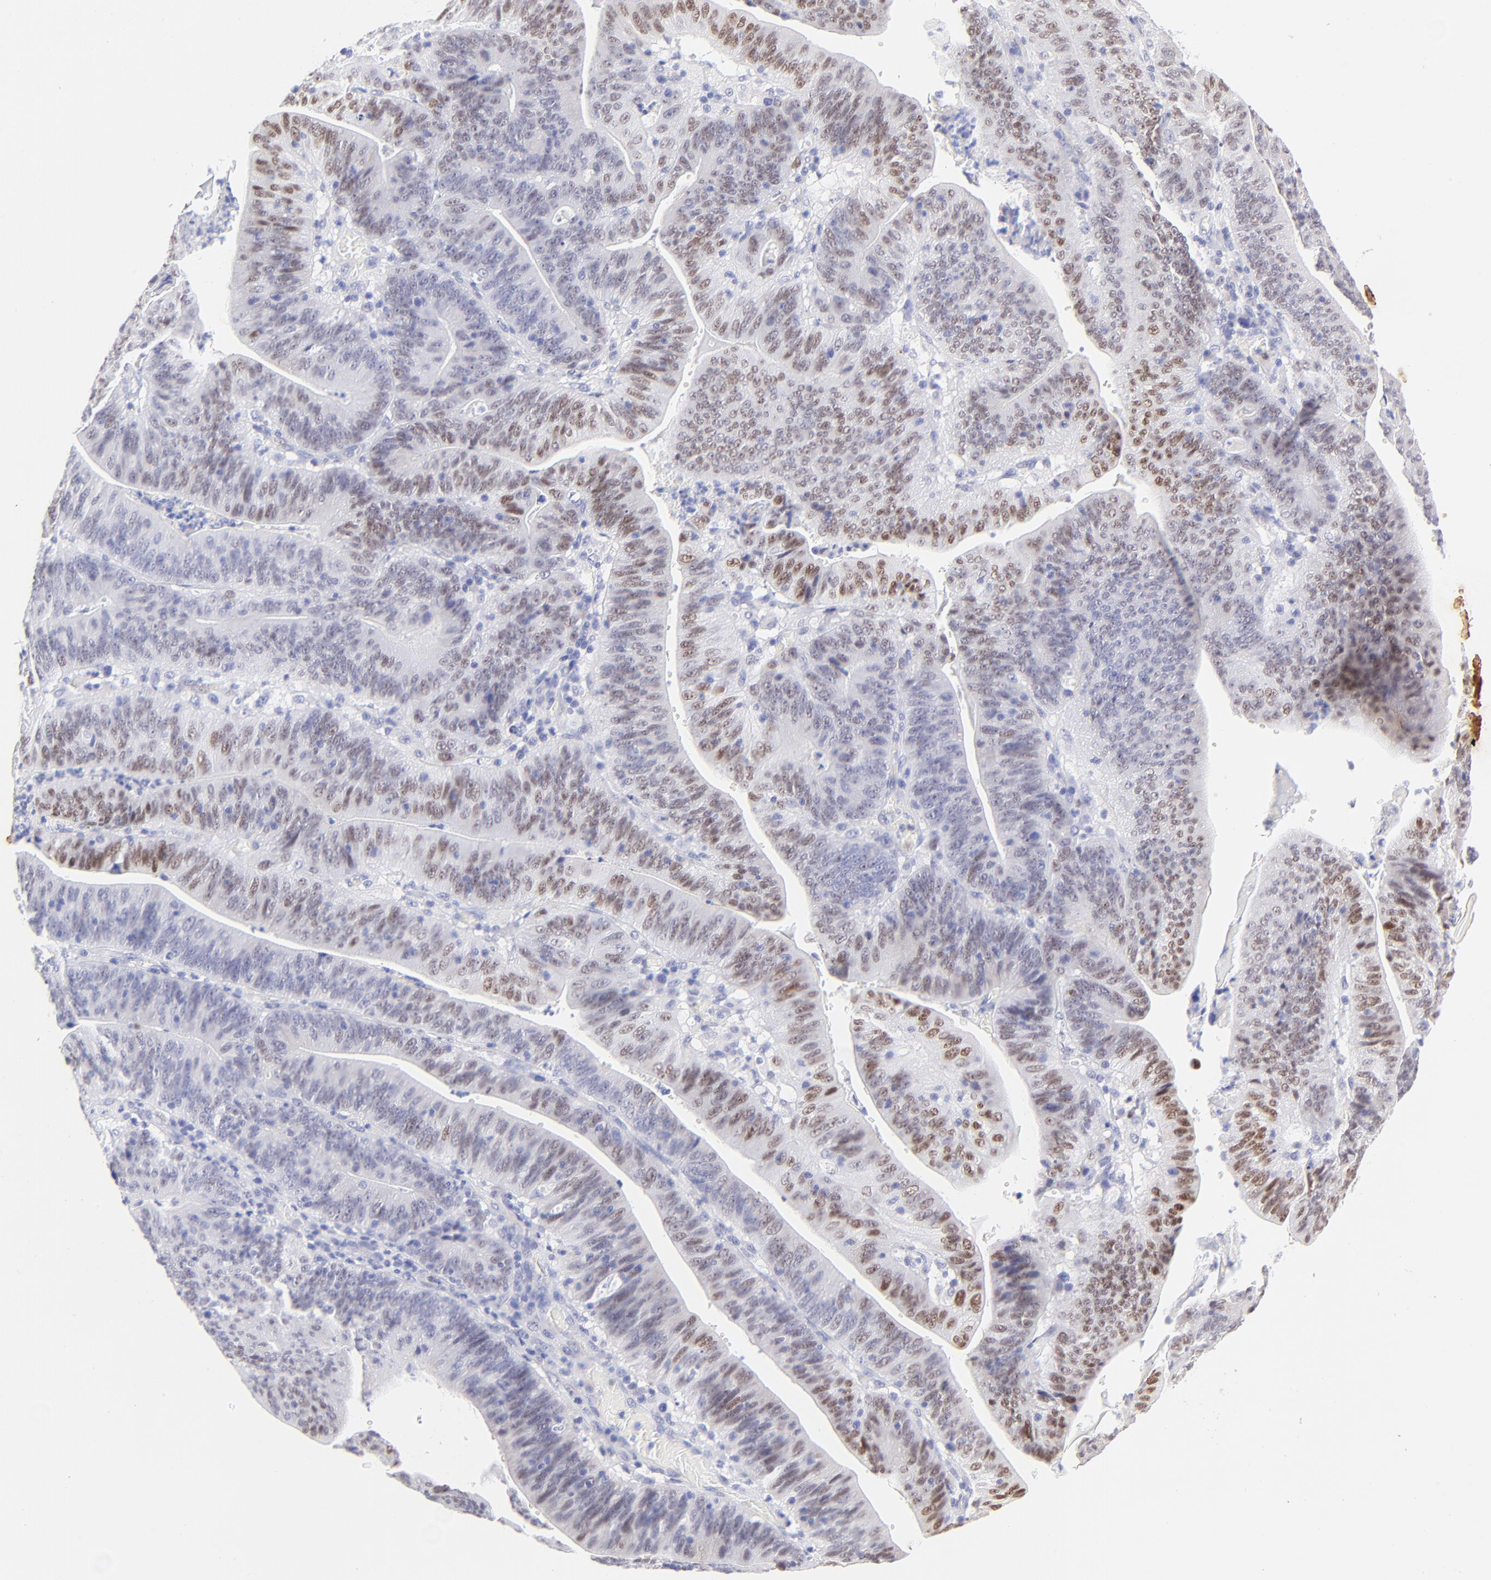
{"staining": {"intensity": "weak", "quantity": "25%-75%", "location": "nuclear"}, "tissue": "stomach cancer", "cell_type": "Tumor cells", "image_type": "cancer", "snomed": [{"axis": "morphology", "description": "Adenocarcinoma, NOS"}, {"axis": "topography", "description": "Stomach, lower"}], "caption": "Tumor cells display low levels of weak nuclear positivity in about 25%-75% of cells in human adenocarcinoma (stomach).", "gene": "KLF4", "patient": {"sex": "female", "age": 86}}